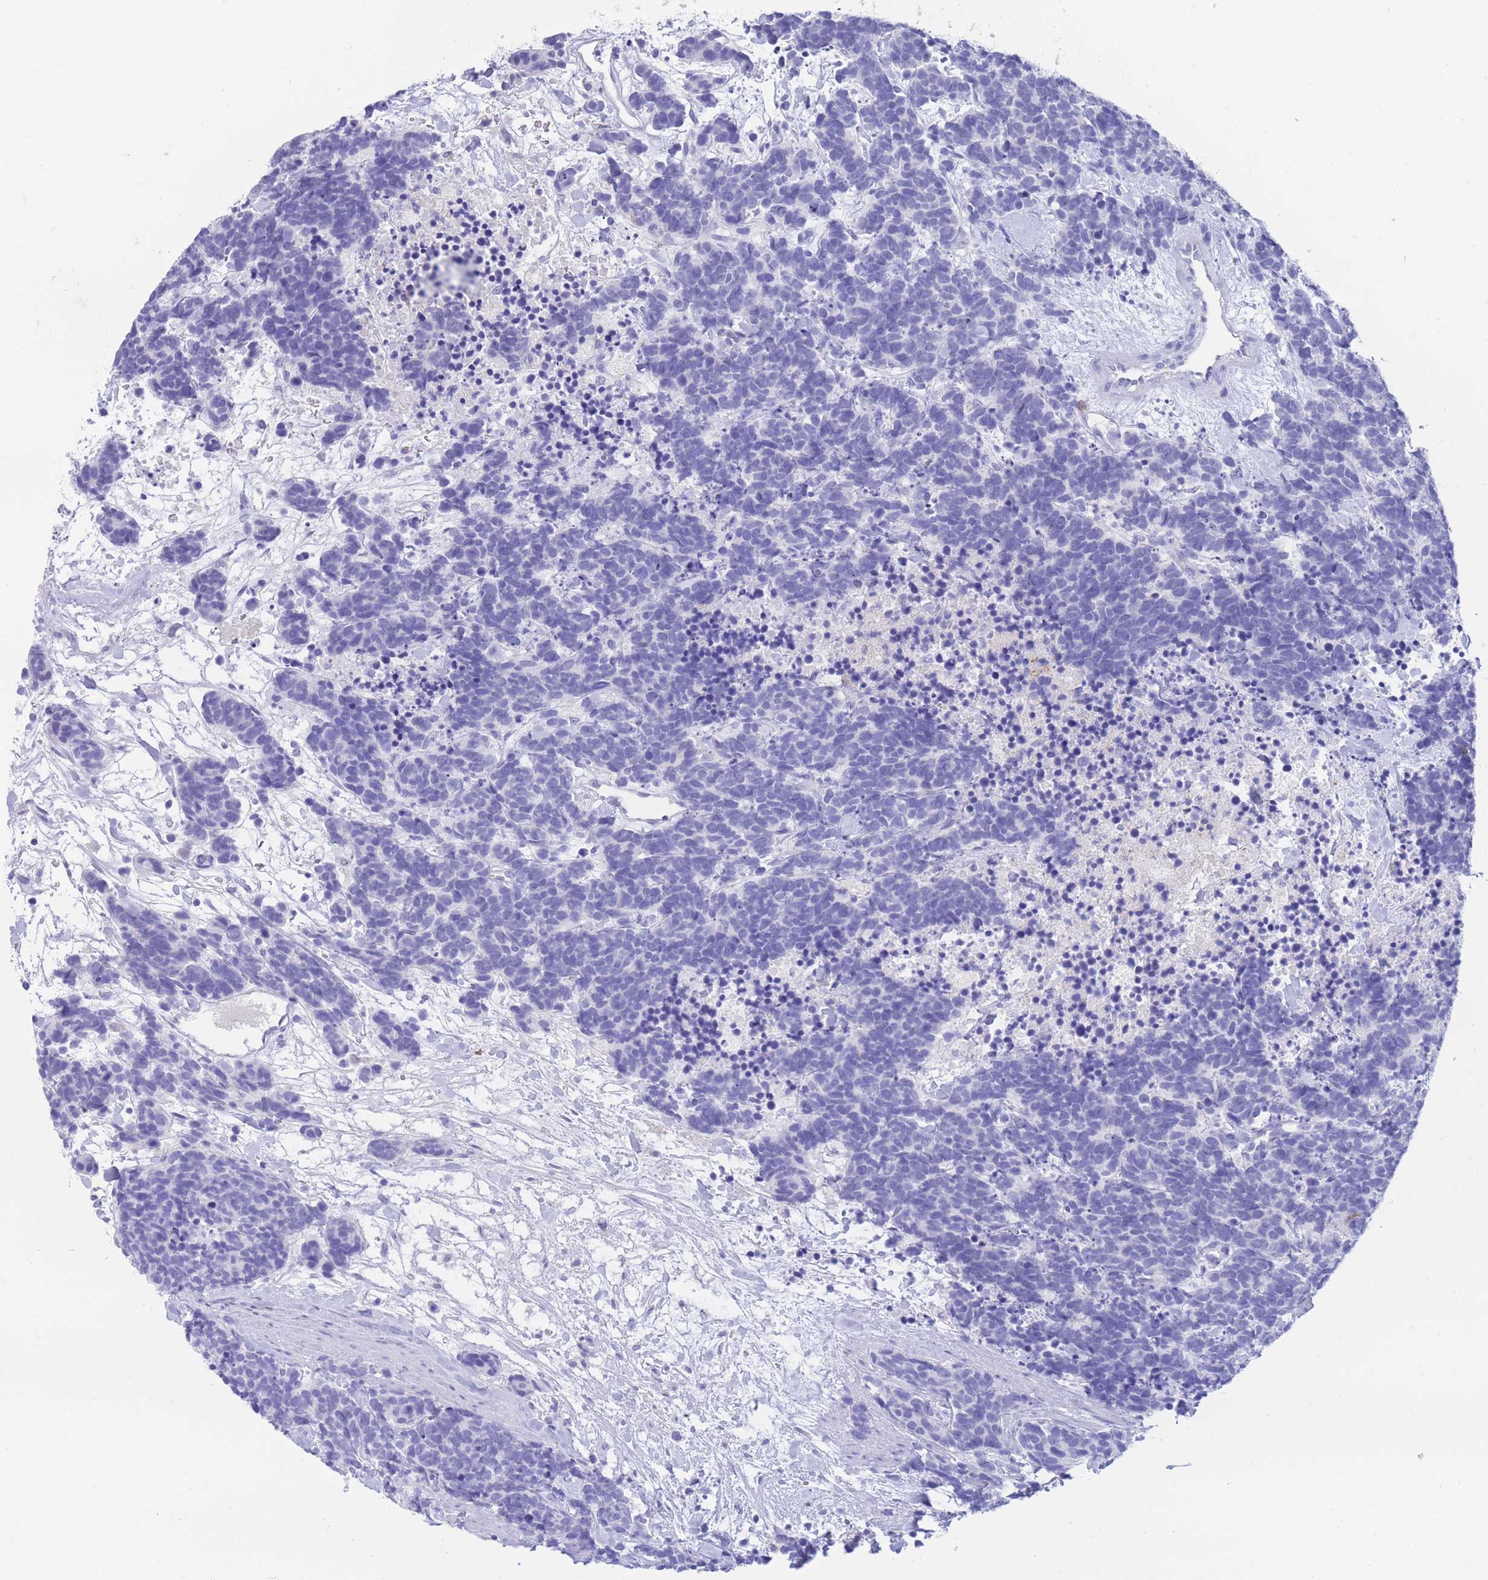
{"staining": {"intensity": "negative", "quantity": "none", "location": "none"}, "tissue": "carcinoid", "cell_type": "Tumor cells", "image_type": "cancer", "snomed": [{"axis": "morphology", "description": "Carcinoma, NOS"}, {"axis": "morphology", "description": "Carcinoid, malignant, NOS"}, {"axis": "topography", "description": "Prostate"}], "caption": "Carcinoid was stained to show a protein in brown. There is no significant expression in tumor cells.", "gene": "SULT1A1", "patient": {"sex": "male", "age": 57}}